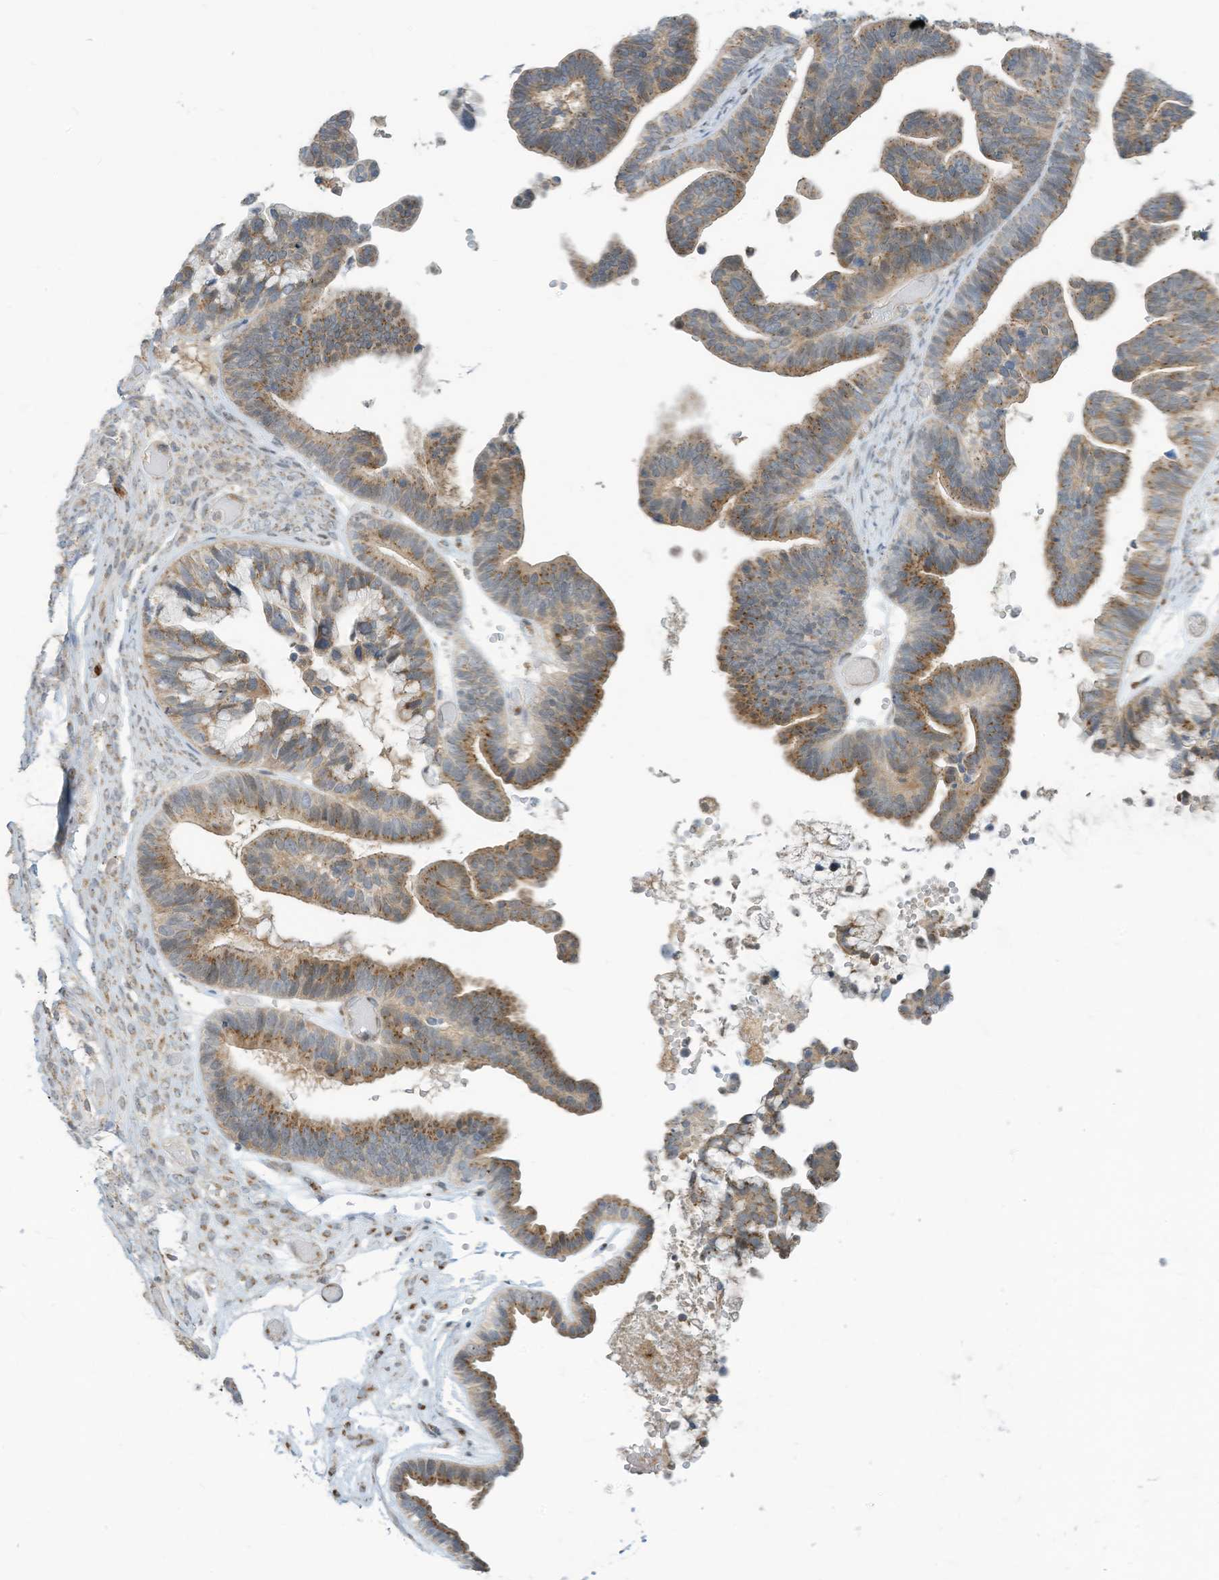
{"staining": {"intensity": "moderate", "quantity": "25%-75%", "location": "cytoplasmic/membranous"}, "tissue": "ovarian cancer", "cell_type": "Tumor cells", "image_type": "cancer", "snomed": [{"axis": "morphology", "description": "Cystadenocarcinoma, serous, NOS"}, {"axis": "topography", "description": "Ovary"}], "caption": "This histopathology image exhibits serous cystadenocarcinoma (ovarian) stained with IHC to label a protein in brown. The cytoplasmic/membranous of tumor cells show moderate positivity for the protein. Nuclei are counter-stained blue.", "gene": "PARVG", "patient": {"sex": "female", "age": 56}}